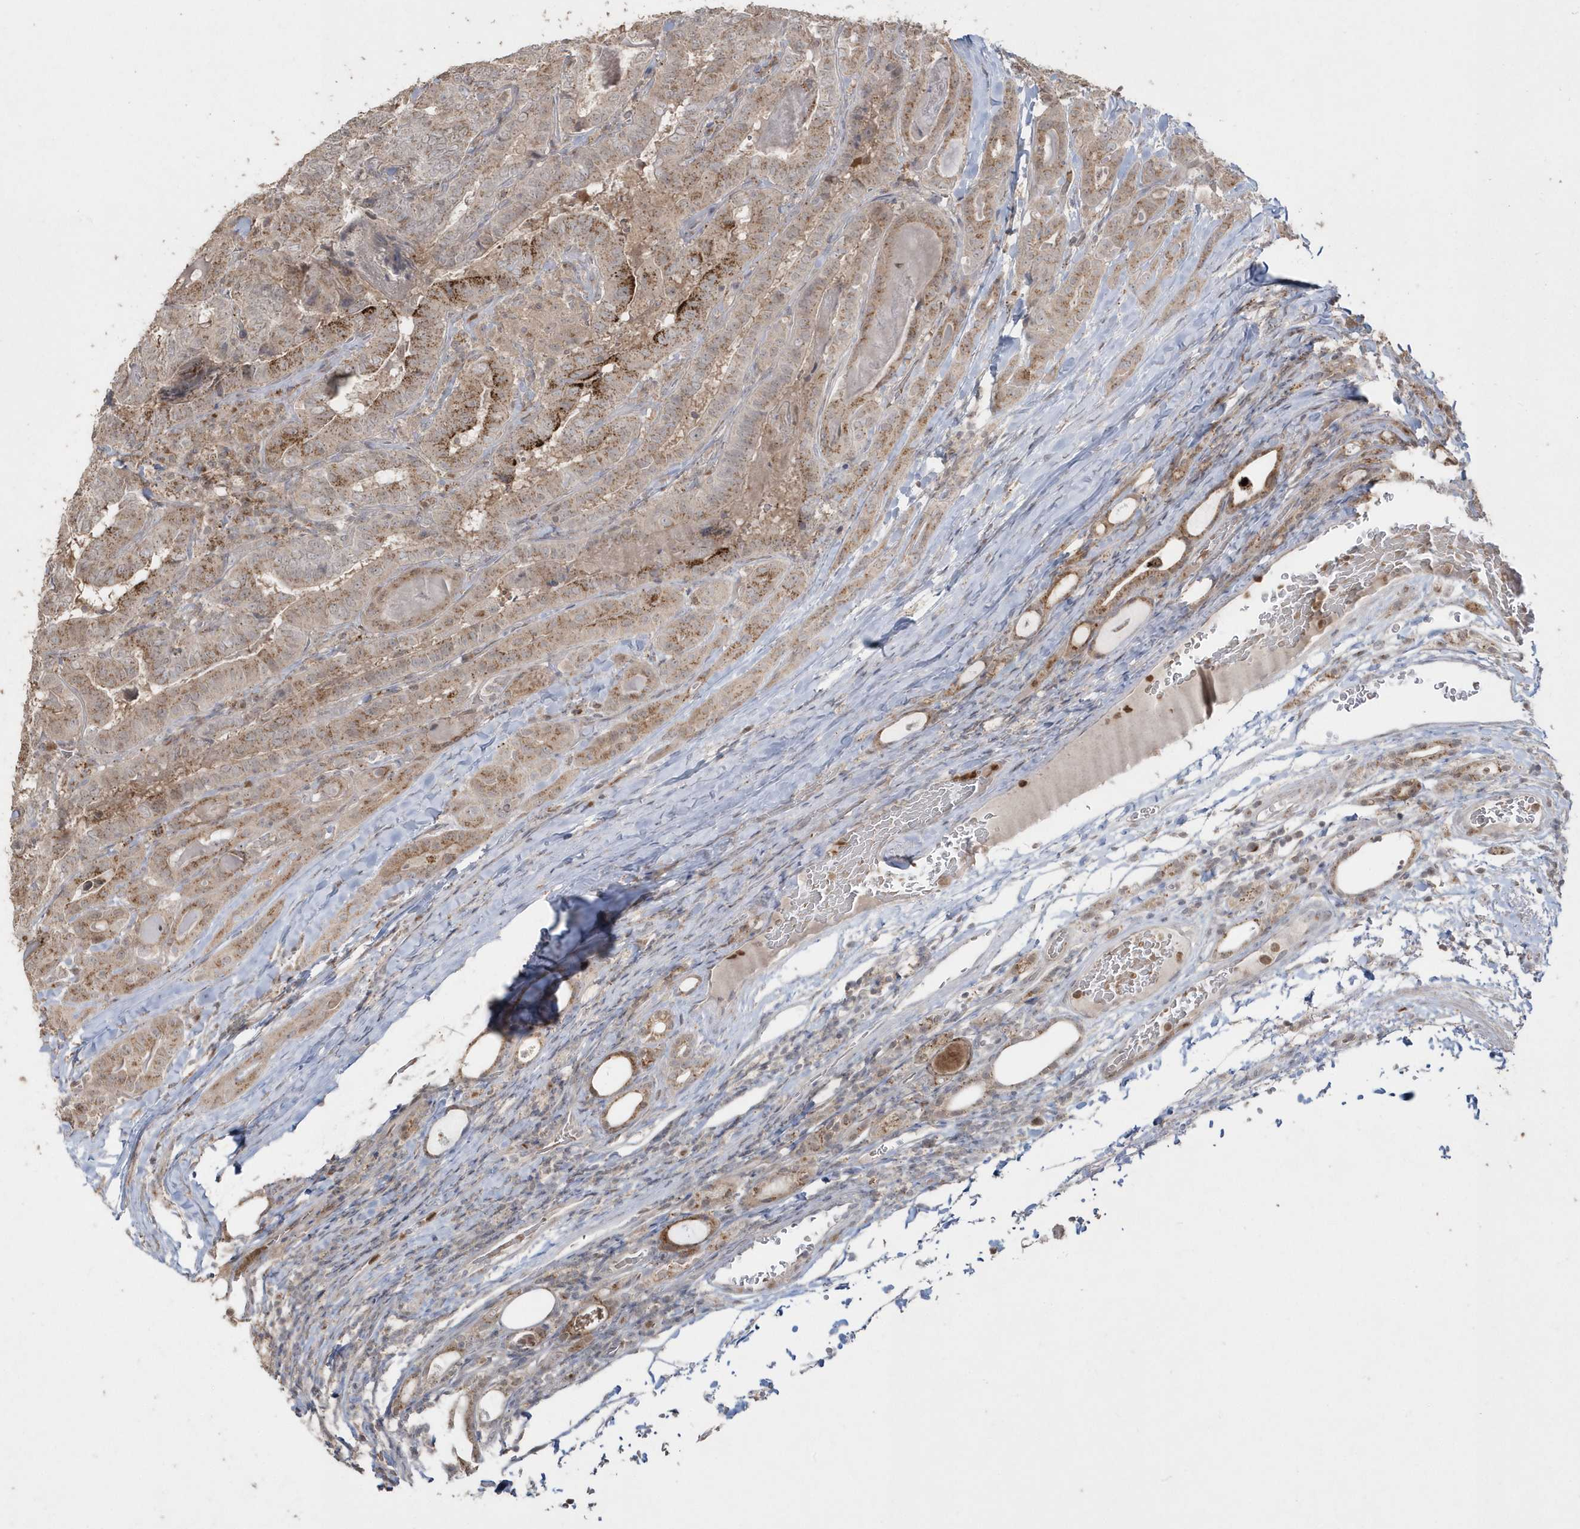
{"staining": {"intensity": "moderate", "quantity": ">75%", "location": "cytoplasmic/membranous"}, "tissue": "thyroid cancer", "cell_type": "Tumor cells", "image_type": "cancer", "snomed": [{"axis": "morphology", "description": "Papillary adenocarcinoma, NOS"}, {"axis": "topography", "description": "Thyroid gland"}], "caption": "IHC (DAB) staining of papillary adenocarcinoma (thyroid) demonstrates moderate cytoplasmic/membranous protein expression in approximately >75% of tumor cells.", "gene": "GEMIN6", "patient": {"sex": "female", "age": 72}}